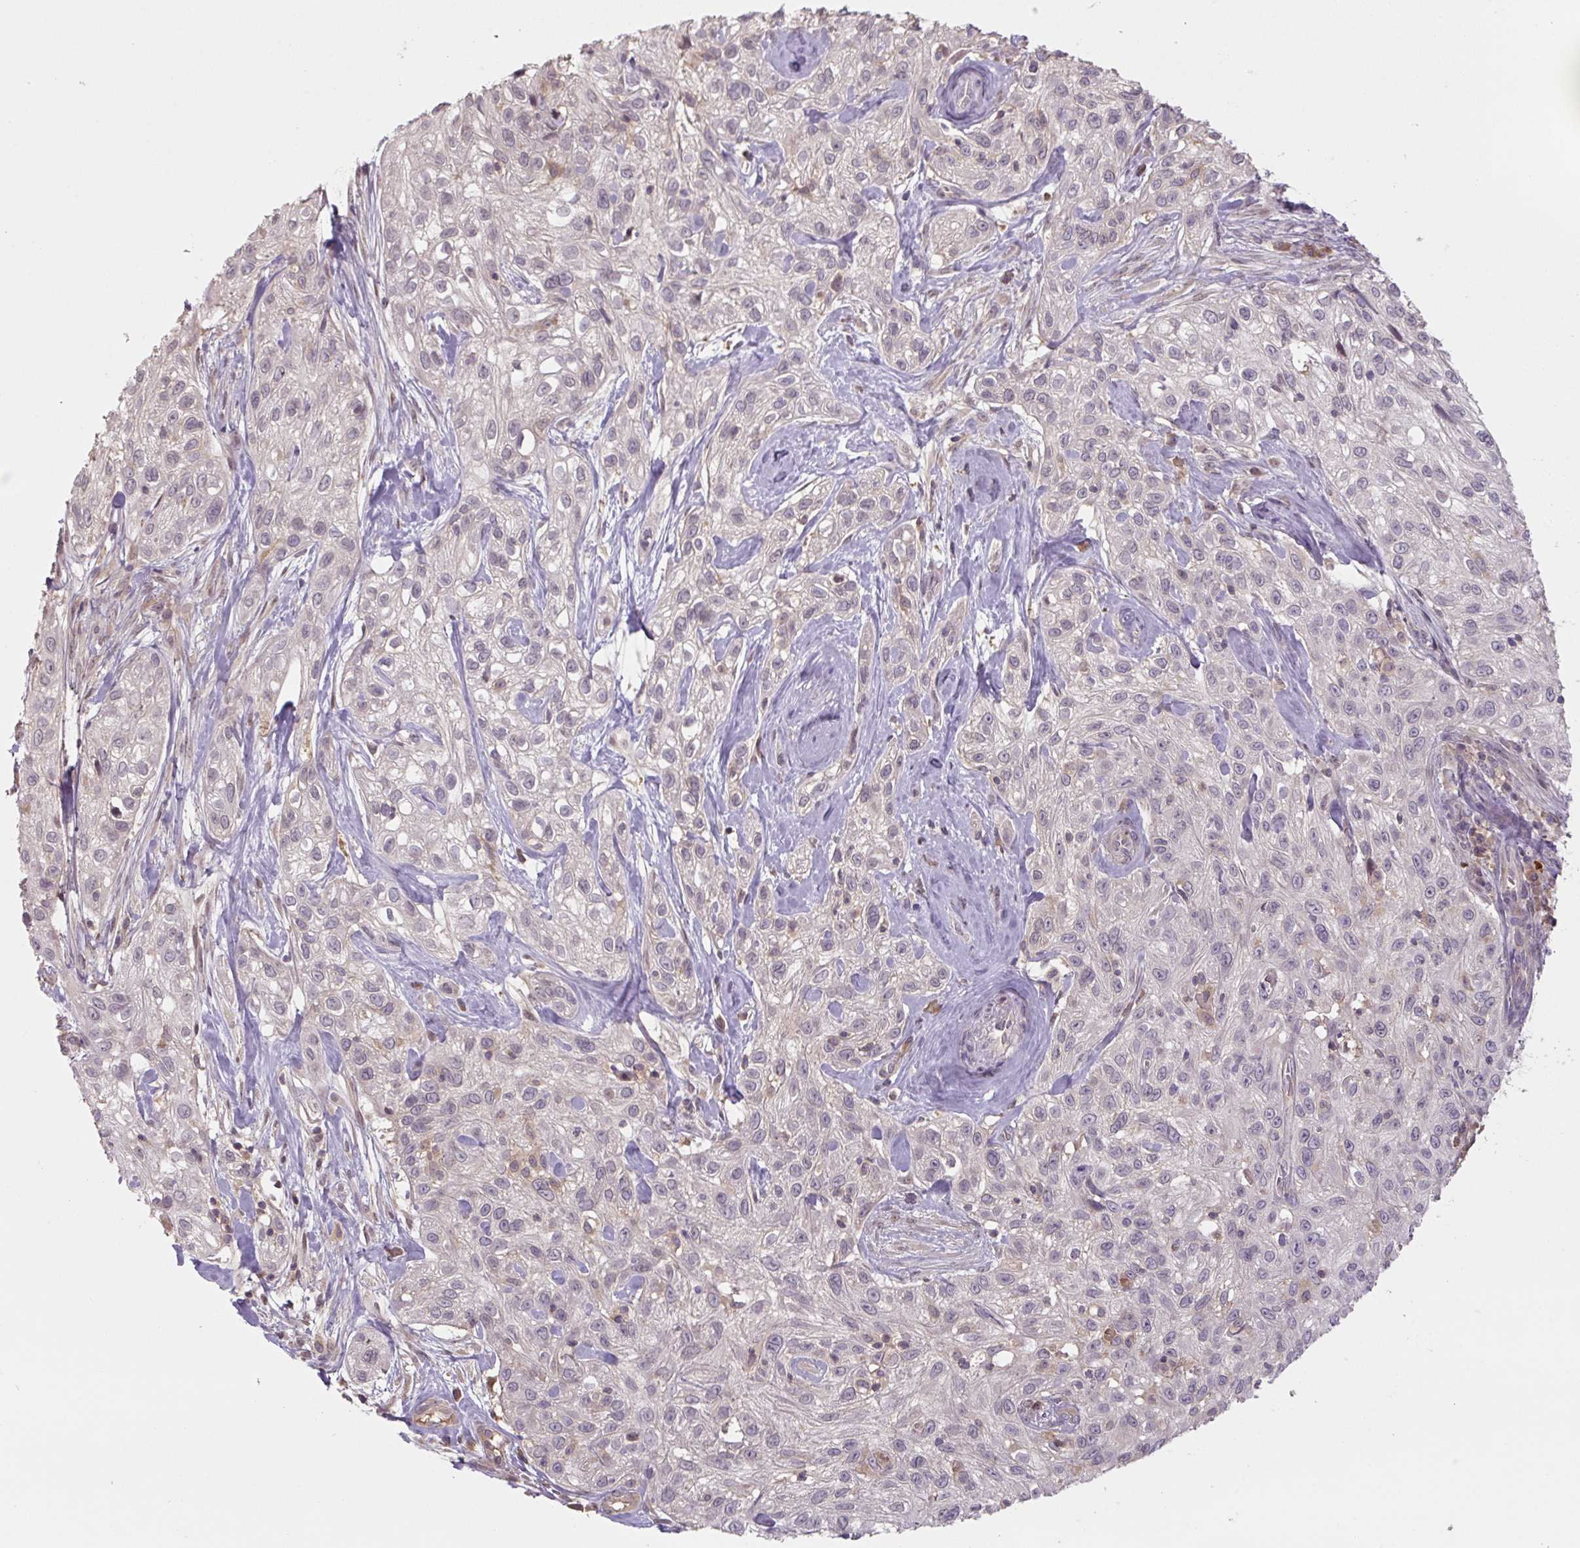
{"staining": {"intensity": "weak", "quantity": "<25%", "location": "nuclear"}, "tissue": "skin cancer", "cell_type": "Tumor cells", "image_type": "cancer", "snomed": [{"axis": "morphology", "description": "Squamous cell carcinoma, NOS"}, {"axis": "topography", "description": "Skin"}], "caption": "DAB (3,3'-diaminobenzidine) immunohistochemical staining of squamous cell carcinoma (skin) exhibits no significant positivity in tumor cells.", "gene": "C2orf73", "patient": {"sex": "male", "age": 82}}